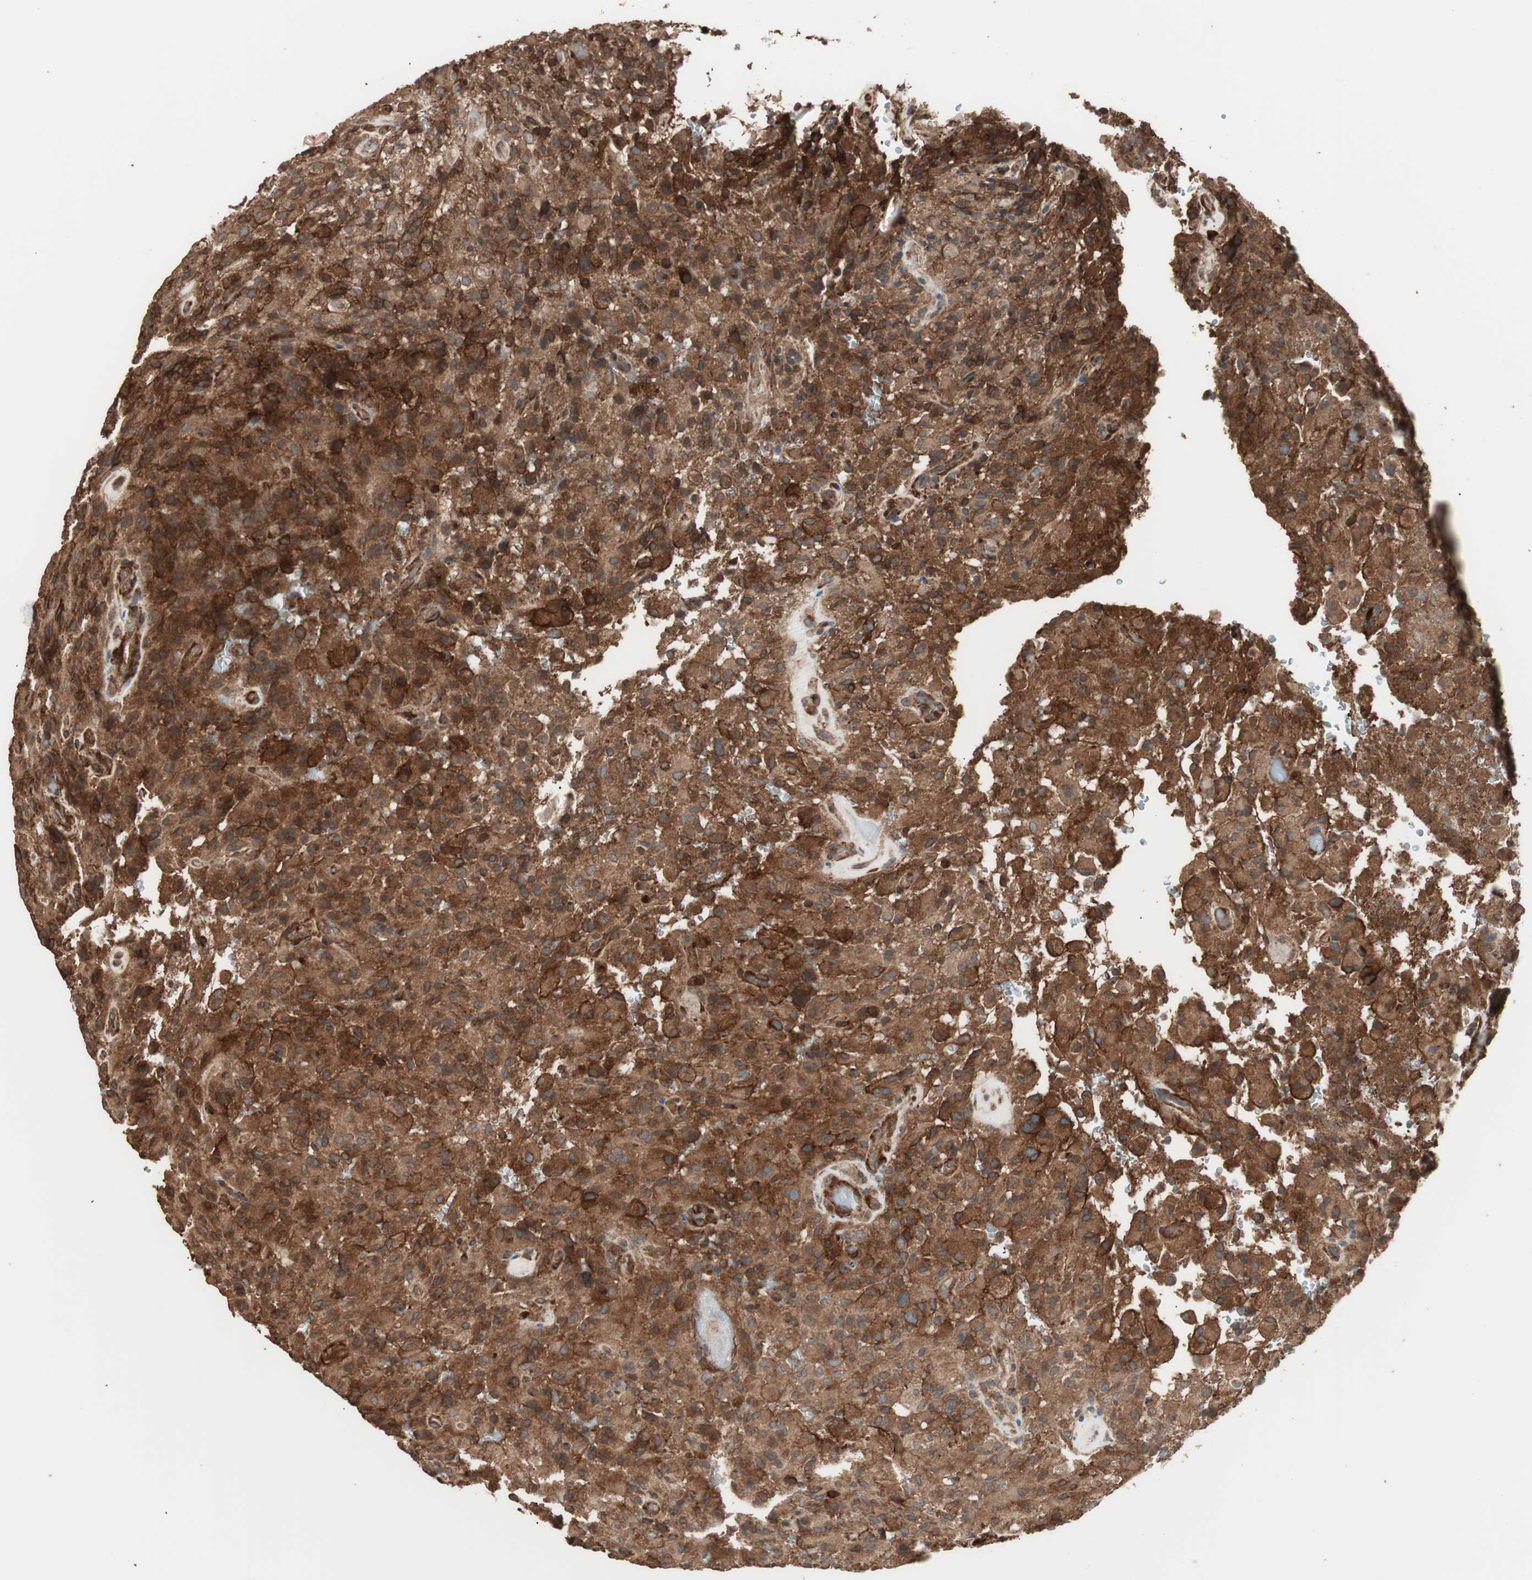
{"staining": {"intensity": "moderate", "quantity": "25%-75%", "location": "cytoplasmic/membranous"}, "tissue": "glioma", "cell_type": "Tumor cells", "image_type": "cancer", "snomed": [{"axis": "morphology", "description": "Glioma, malignant, High grade"}, {"axis": "topography", "description": "Brain"}], "caption": "A brown stain shows moderate cytoplasmic/membranous positivity of a protein in human high-grade glioma (malignant) tumor cells.", "gene": "LZTS1", "patient": {"sex": "male", "age": 71}}